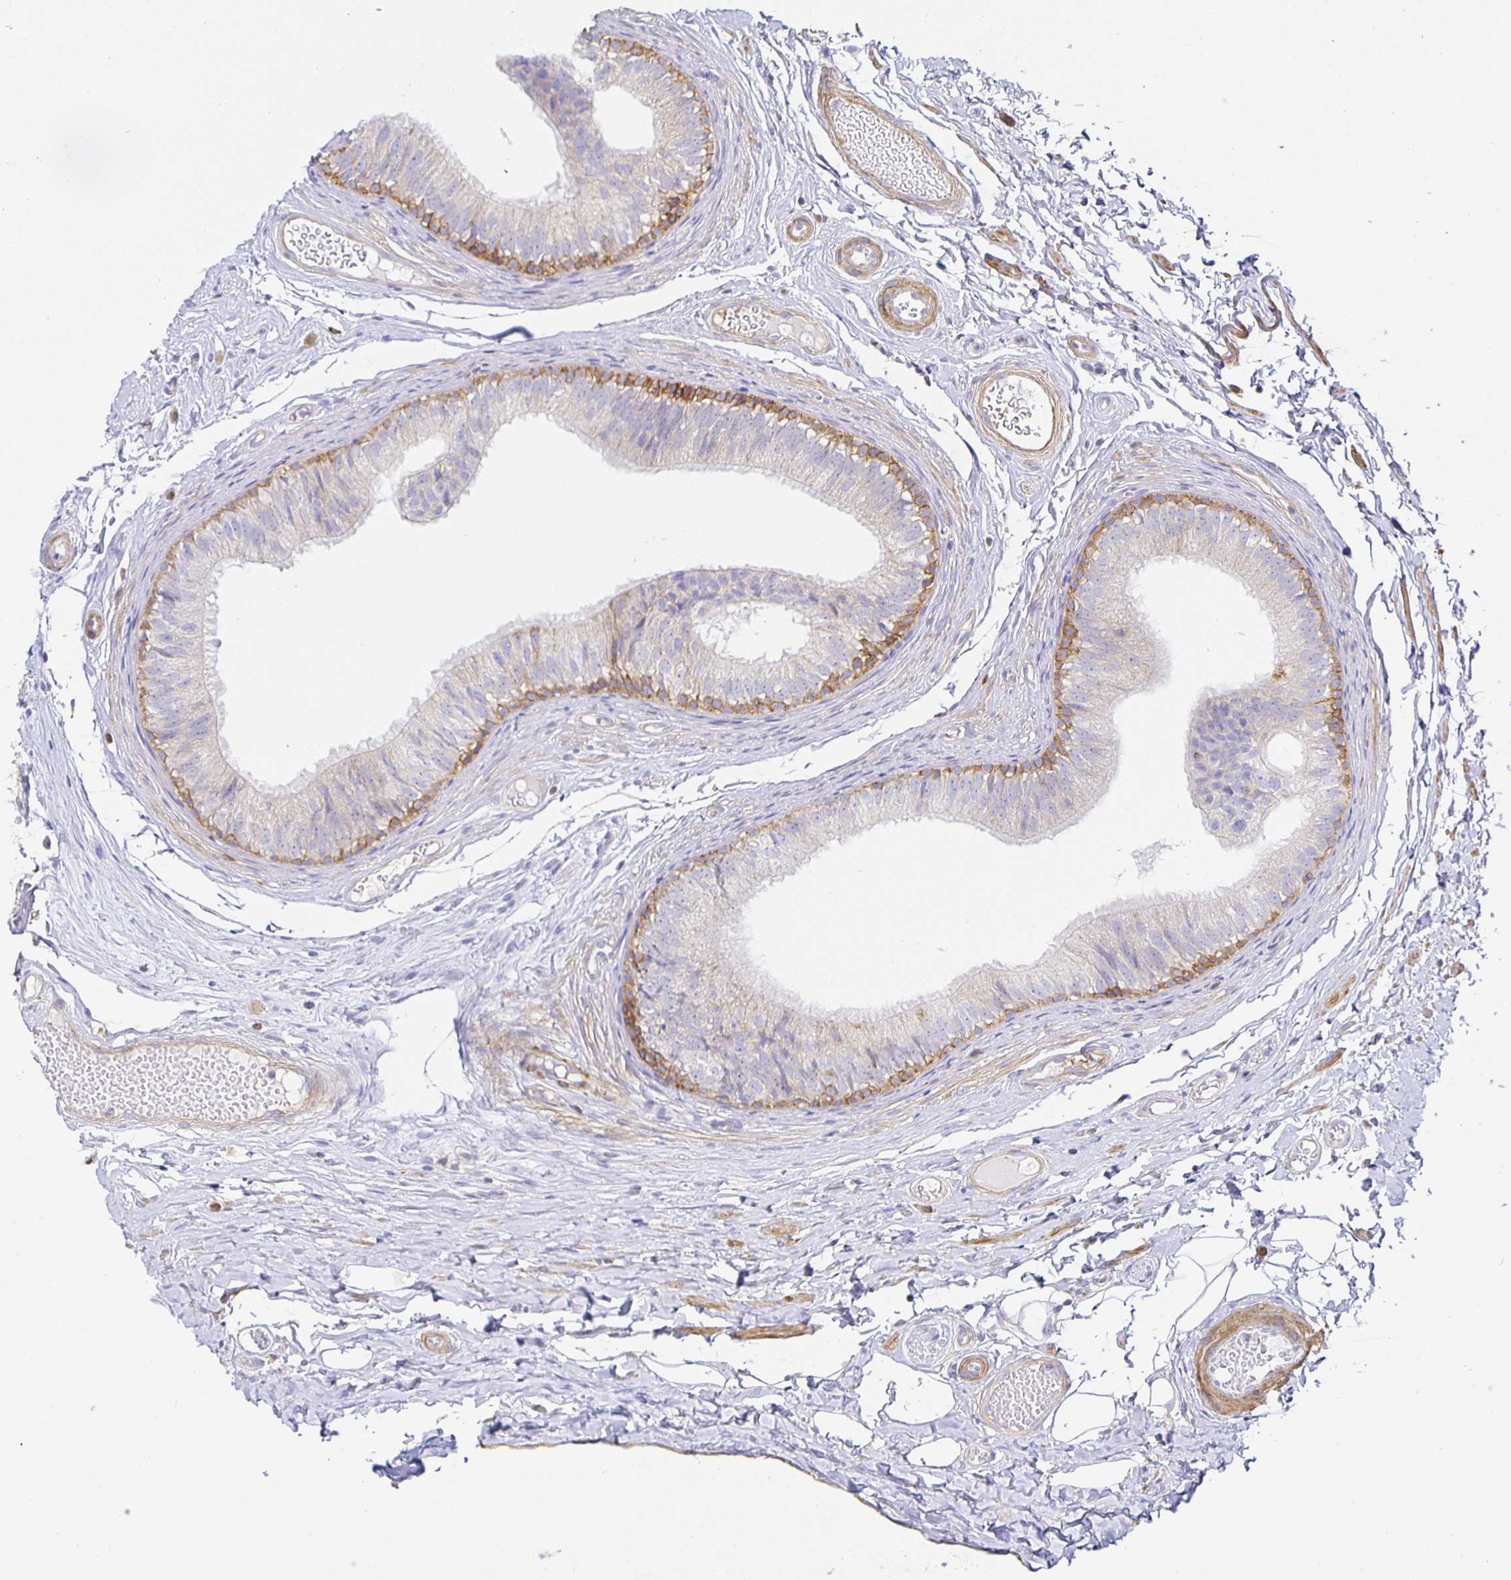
{"staining": {"intensity": "moderate", "quantity": "<25%", "location": "cytoplasmic/membranous"}, "tissue": "epididymis", "cell_type": "Glandular cells", "image_type": "normal", "snomed": [{"axis": "morphology", "description": "Normal tissue, NOS"}, {"axis": "morphology", "description": "Seminoma, NOS"}, {"axis": "topography", "description": "Testis"}, {"axis": "topography", "description": "Epididymis"}], "caption": "Immunohistochemical staining of normal human epididymis shows <25% levels of moderate cytoplasmic/membranous protein staining in approximately <25% of glandular cells.", "gene": "FLRT3", "patient": {"sex": "male", "age": 34}}